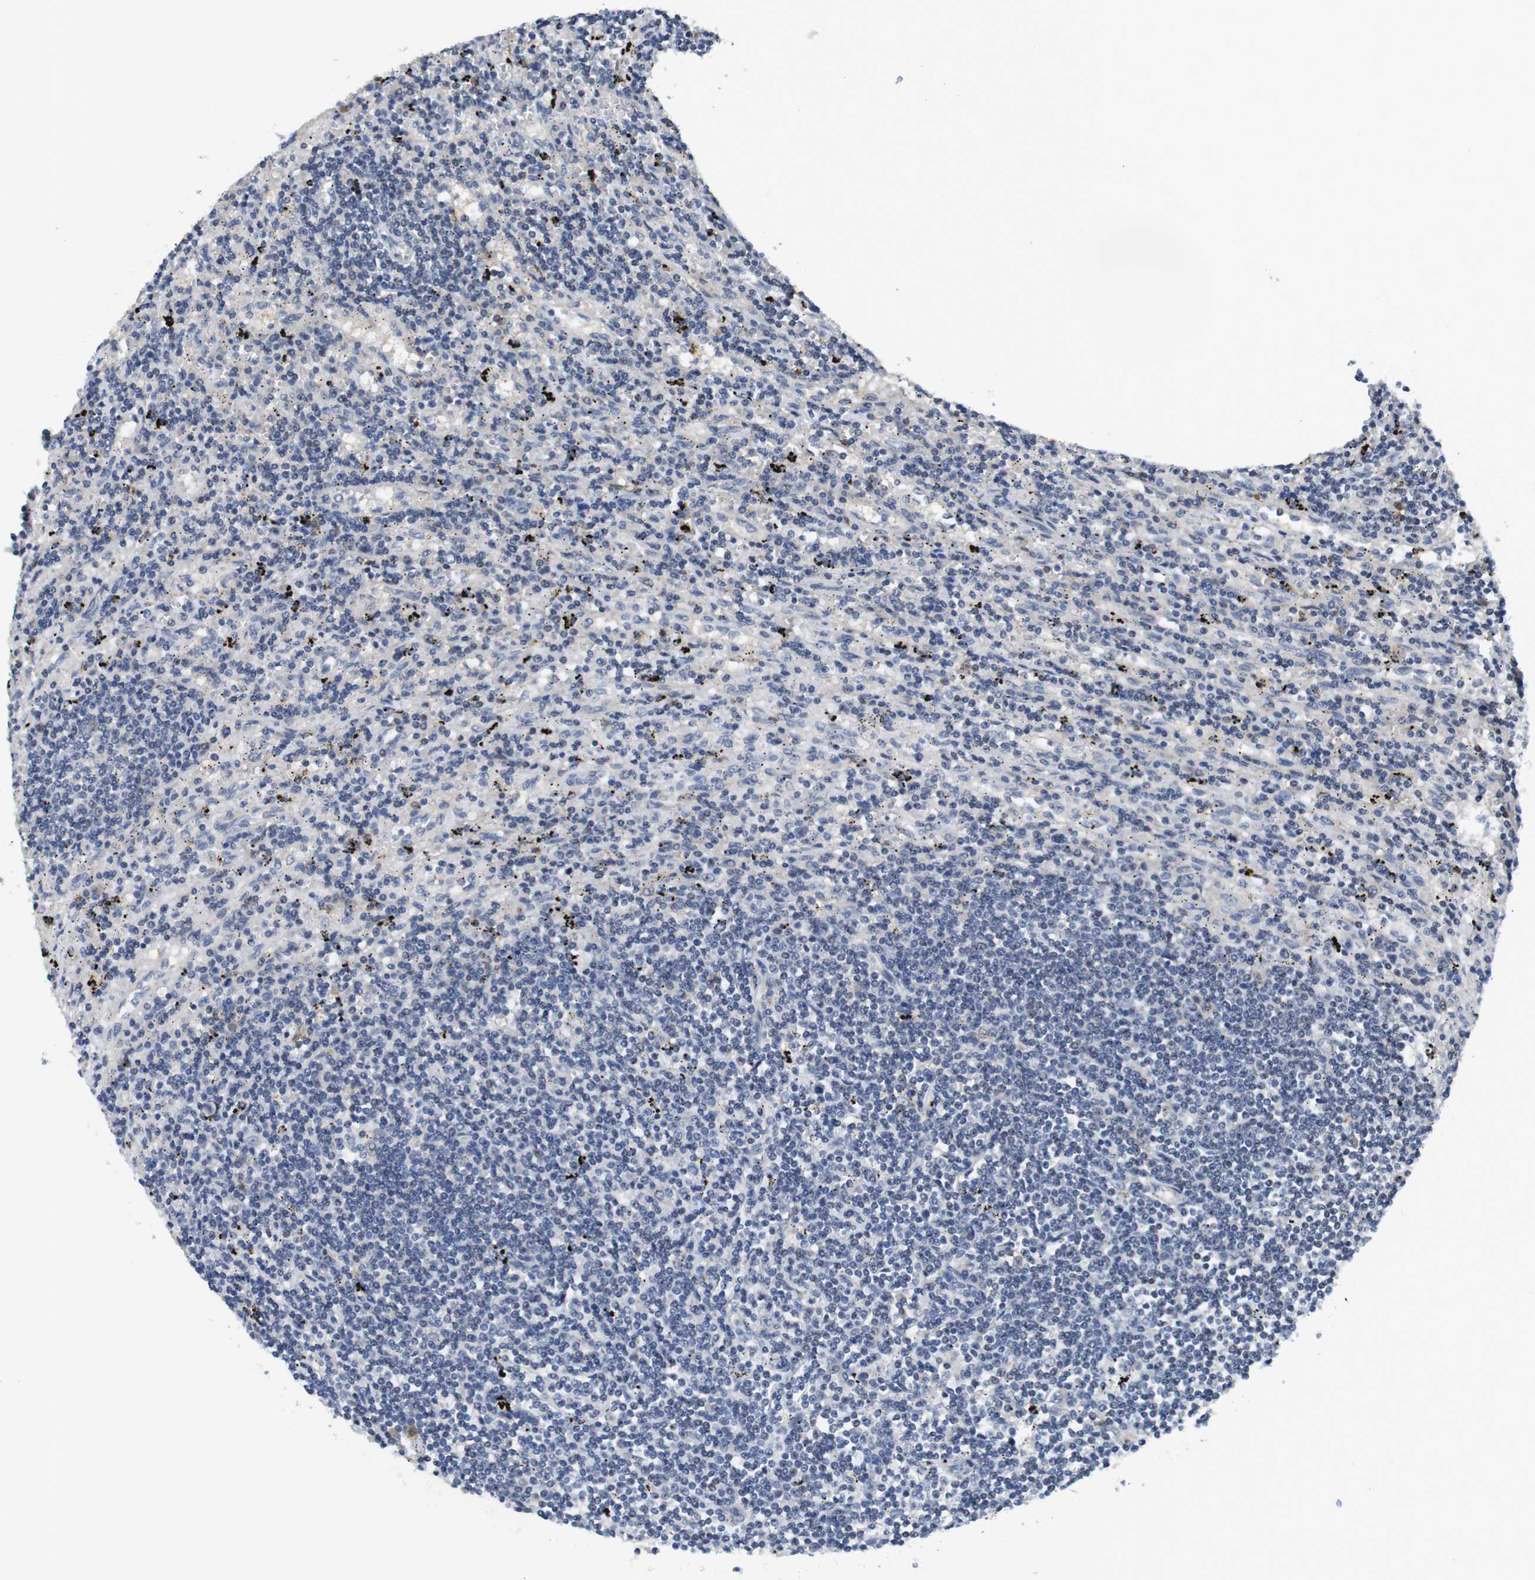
{"staining": {"intensity": "negative", "quantity": "none", "location": "none"}, "tissue": "lymphoma", "cell_type": "Tumor cells", "image_type": "cancer", "snomed": [{"axis": "morphology", "description": "Malignant lymphoma, non-Hodgkin's type, Low grade"}, {"axis": "topography", "description": "Spleen"}], "caption": "The photomicrograph displays no staining of tumor cells in lymphoma.", "gene": "FNTA", "patient": {"sex": "male", "age": 76}}